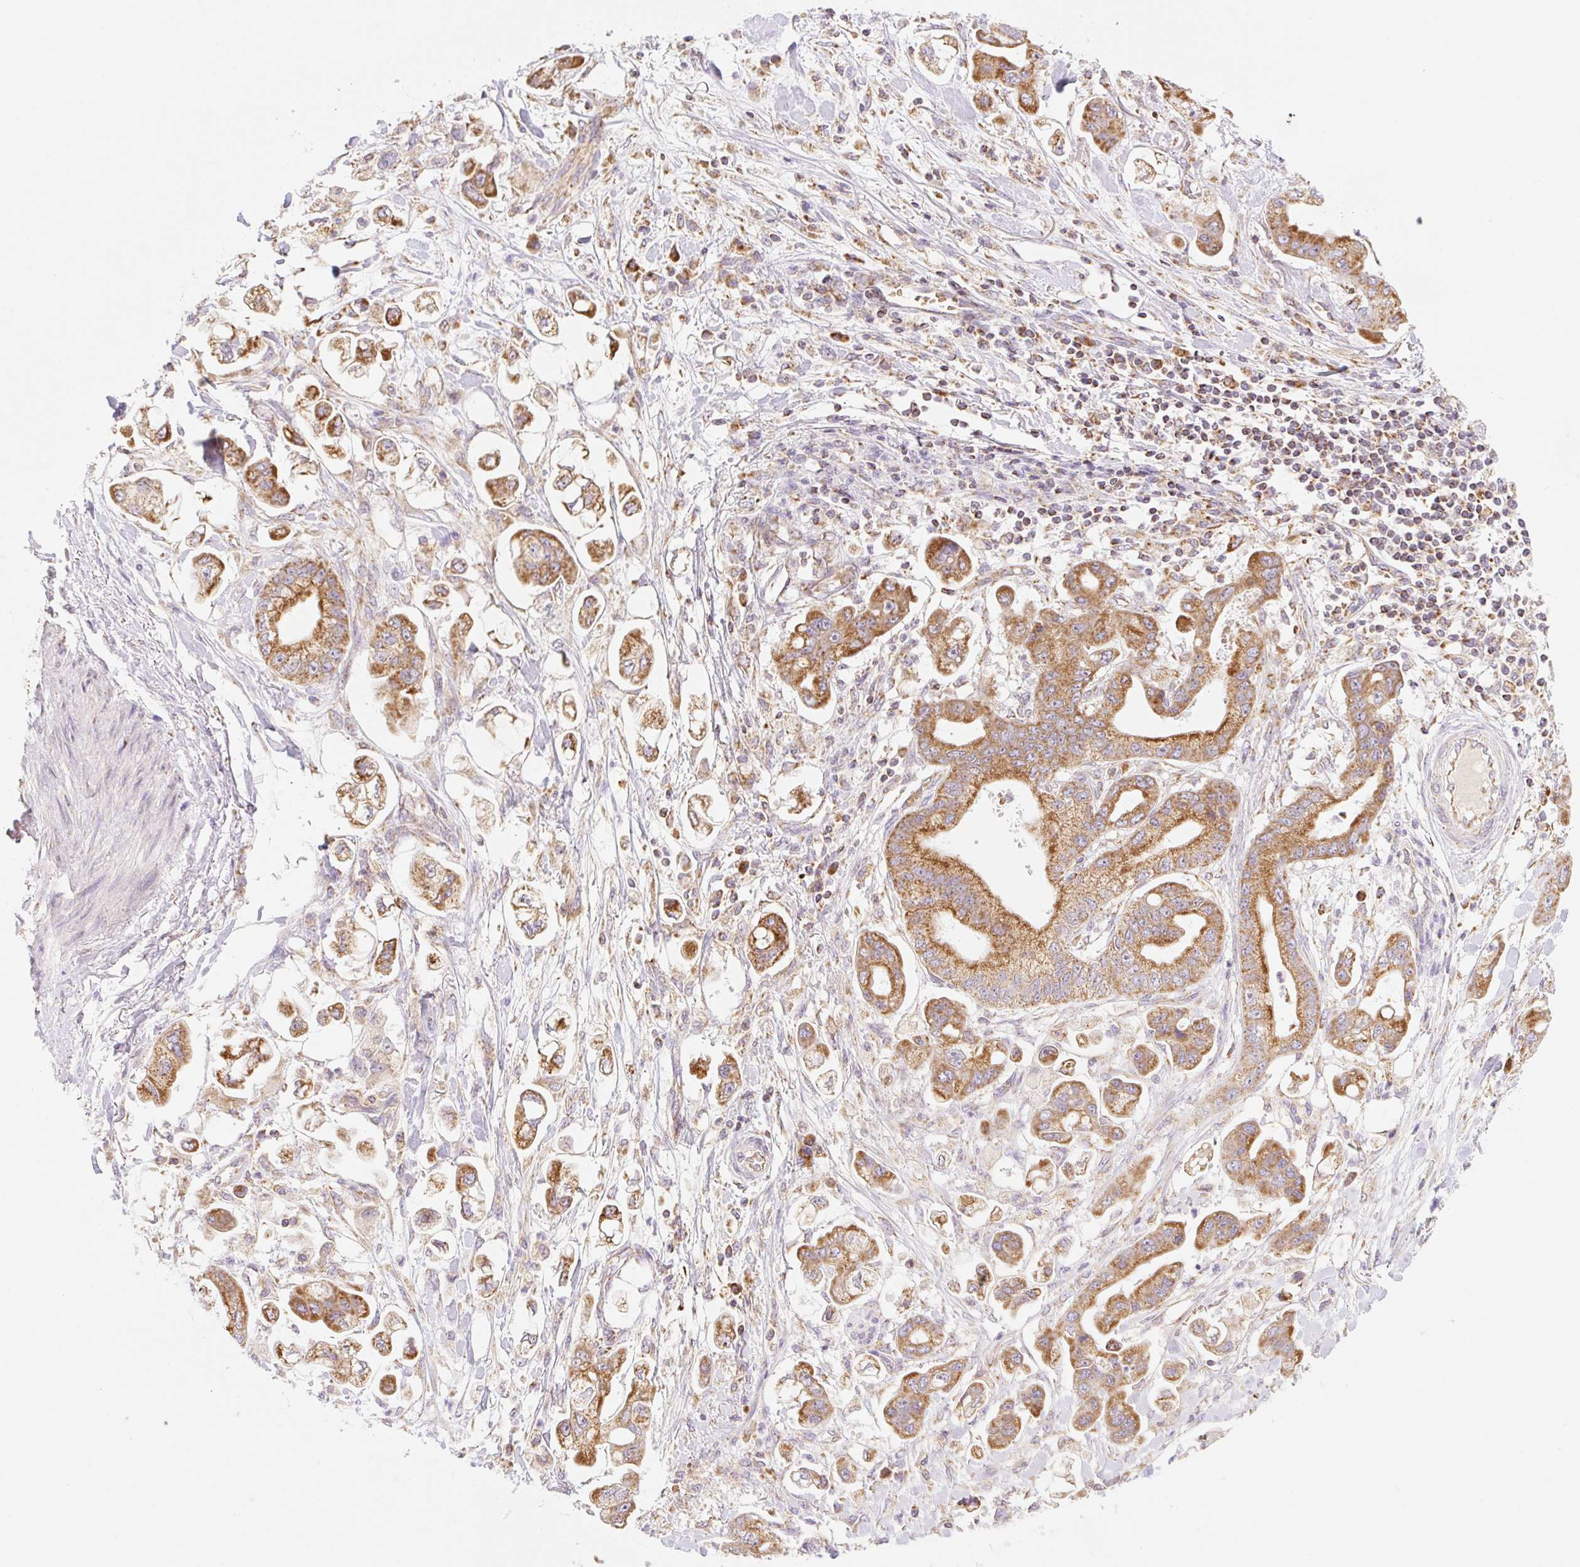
{"staining": {"intensity": "strong", "quantity": ">75%", "location": "cytoplasmic/membranous"}, "tissue": "stomach cancer", "cell_type": "Tumor cells", "image_type": "cancer", "snomed": [{"axis": "morphology", "description": "Adenocarcinoma, NOS"}, {"axis": "topography", "description": "Stomach"}], "caption": "High-magnification brightfield microscopy of stomach cancer stained with DAB (3,3'-diaminobenzidine) (brown) and counterstained with hematoxylin (blue). tumor cells exhibit strong cytoplasmic/membranous staining is present in about>75% of cells.", "gene": "GOSR2", "patient": {"sex": "male", "age": 62}}